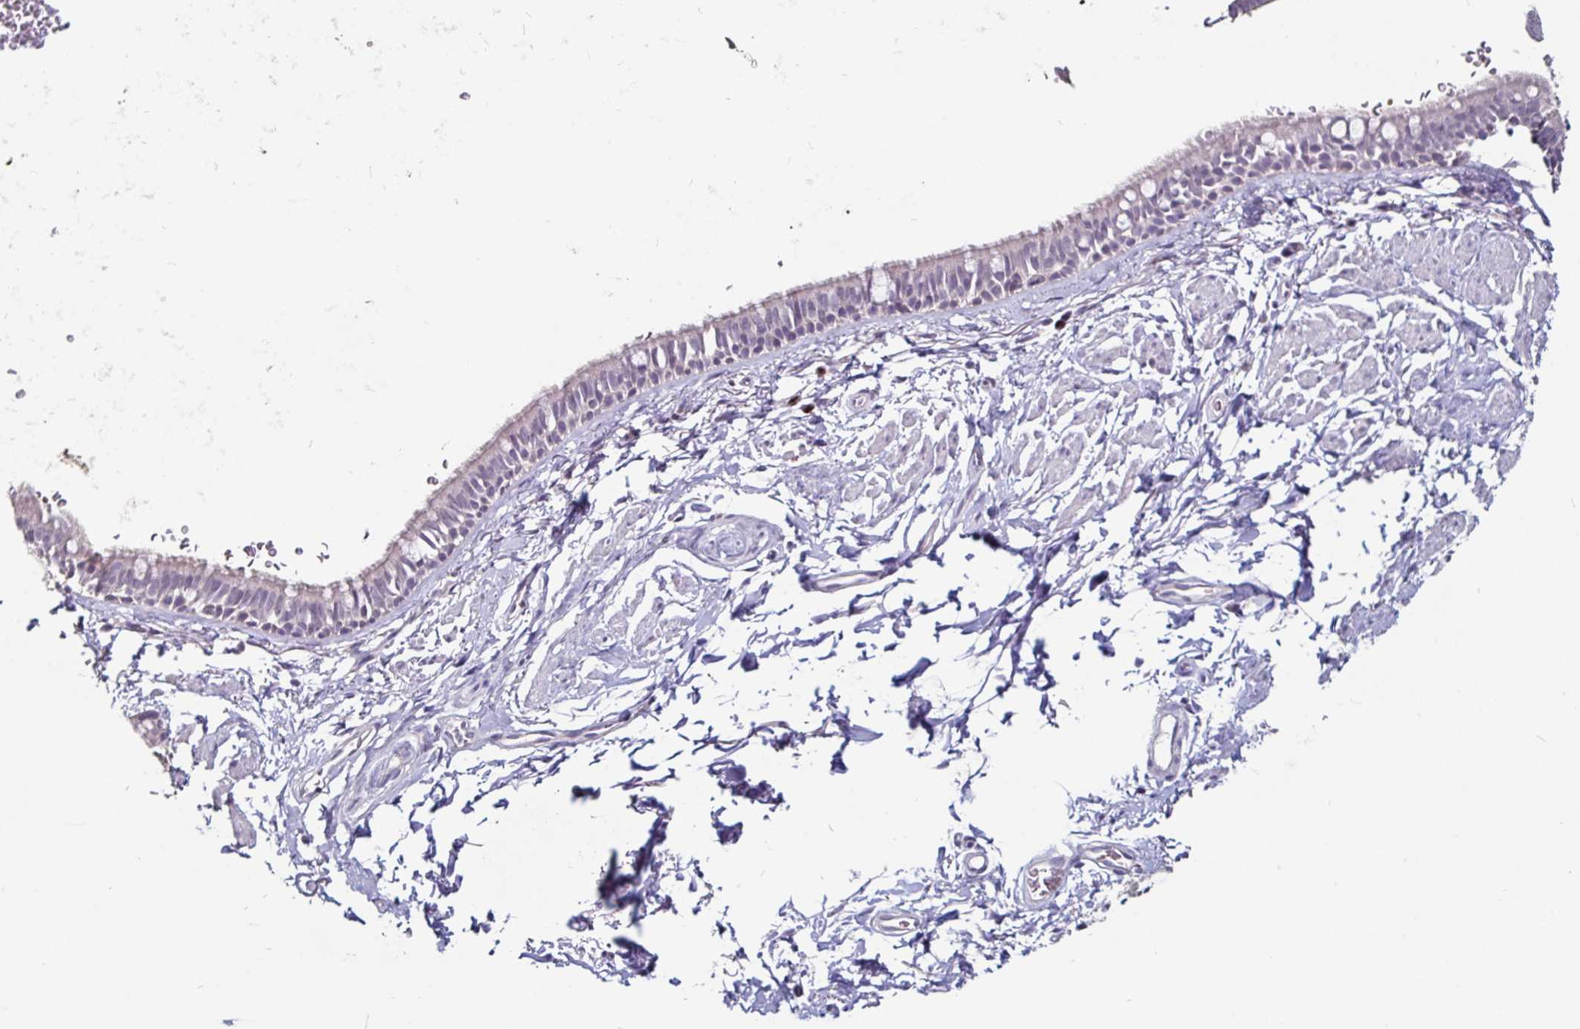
{"staining": {"intensity": "negative", "quantity": "none", "location": "none"}, "tissue": "bronchus", "cell_type": "Respiratory epithelial cells", "image_type": "normal", "snomed": [{"axis": "morphology", "description": "Normal tissue, NOS"}, {"axis": "topography", "description": "Lymph node"}, {"axis": "topography", "description": "Cartilage tissue"}, {"axis": "topography", "description": "Bronchus"}], "caption": "Immunohistochemistry histopathology image of normal bronchus stained for a protein (brown), which shows no positivity in respiratory epithelial cells. (Brightfield microscopy of DAB immunohistochemistry (IHC) at high magnification).", "gene": "FAIM2", "patient": {"sex": "female", "age": 70}}